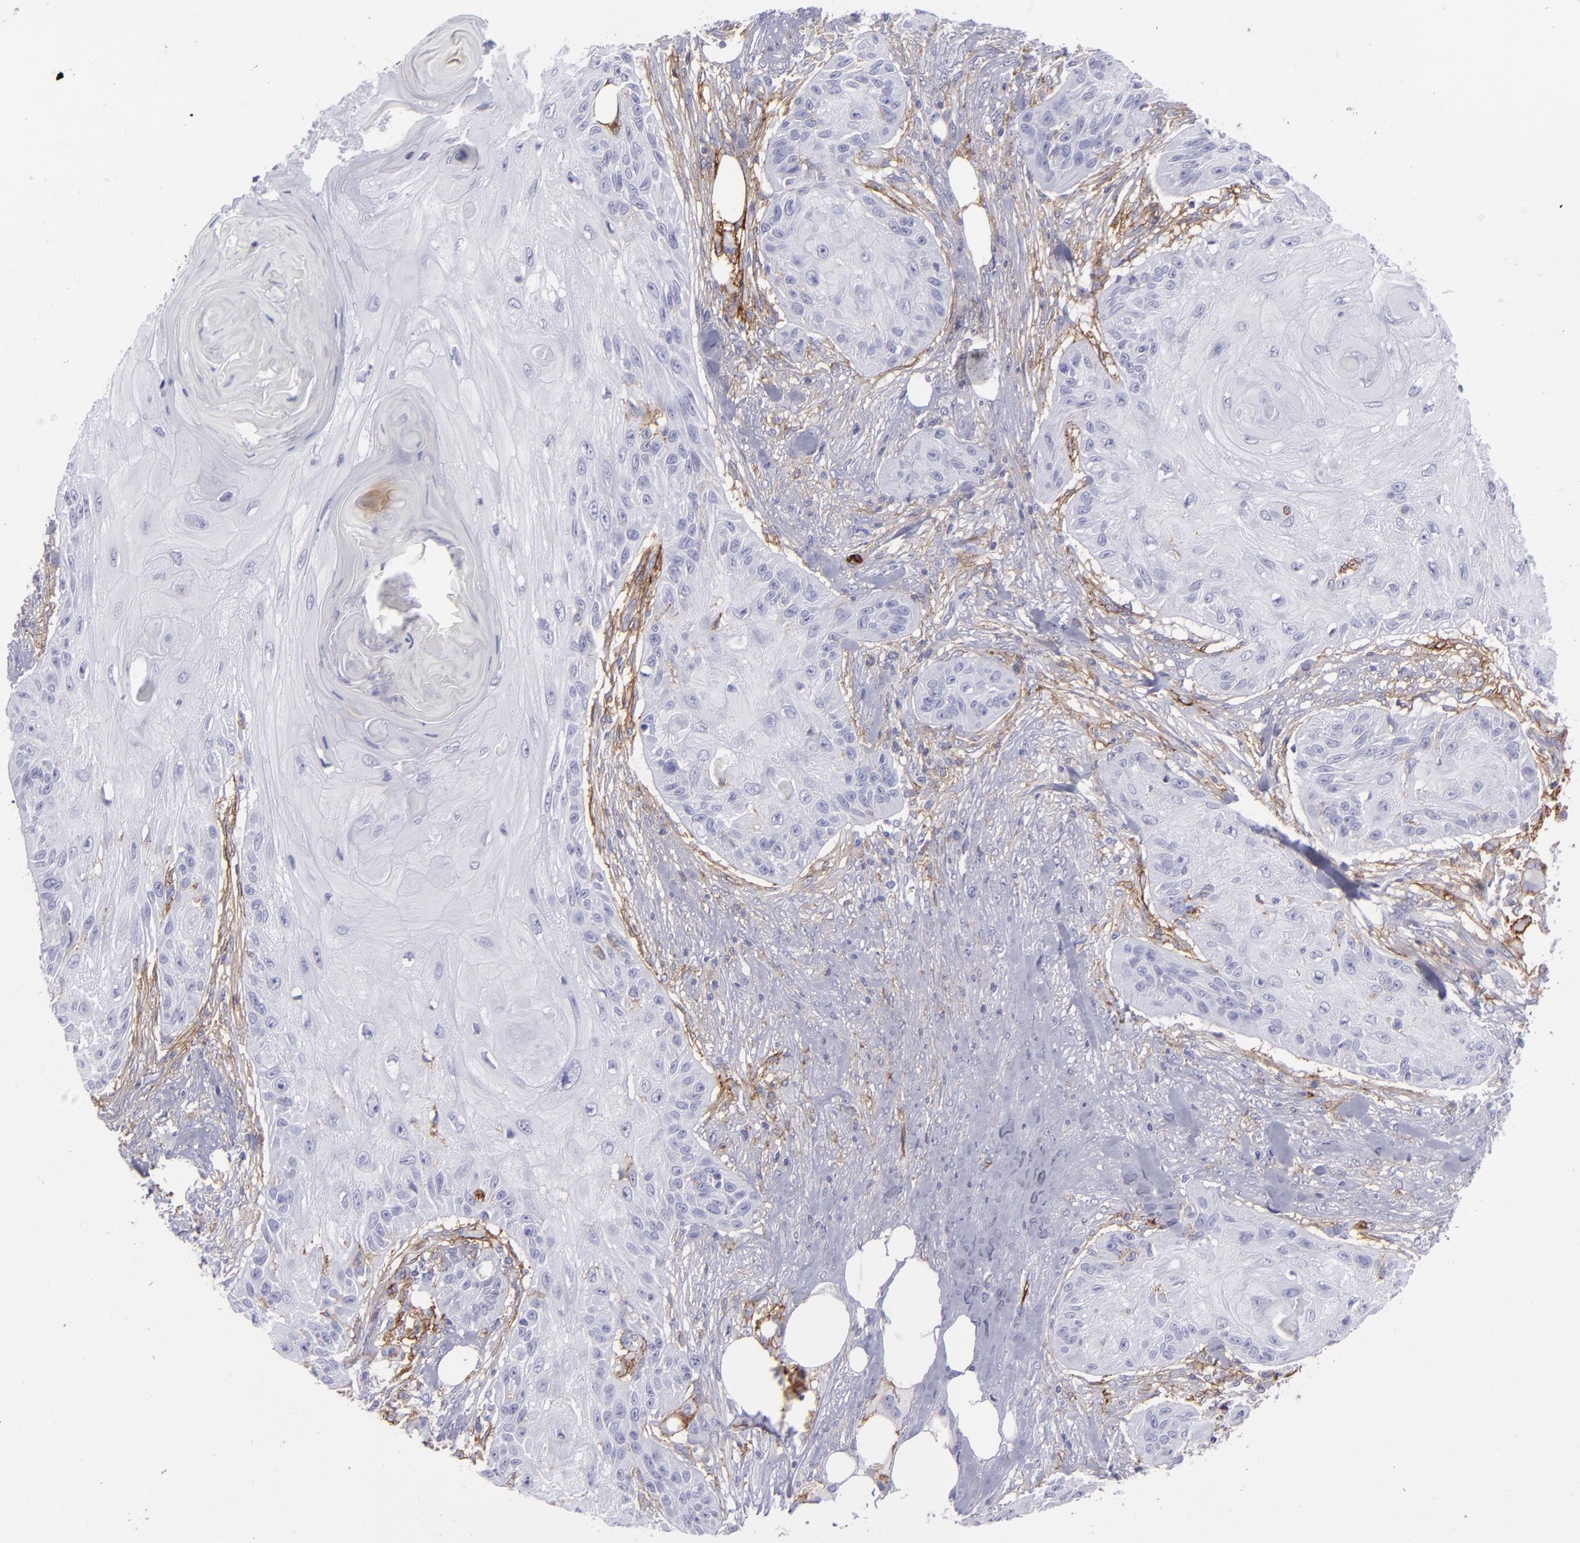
{"staining": {"intensity": "negative", "quantity": "none", "location": "none"}, "tissue": "skin cancer", "cell_type": "Tumor cells", "image_type": "cancer", "snomed": [{"axis": "morphology", "description": "Squamous cell carcinoma, NOS"}, {"axis": "topography", "description": "Skin"}], "caption": "Skin squamous cell carcinoma stained for a protein using IHC exhibits no expression tumor cells.", "gene": "ACE", "patient": {"sex": "female", "age": 88}}